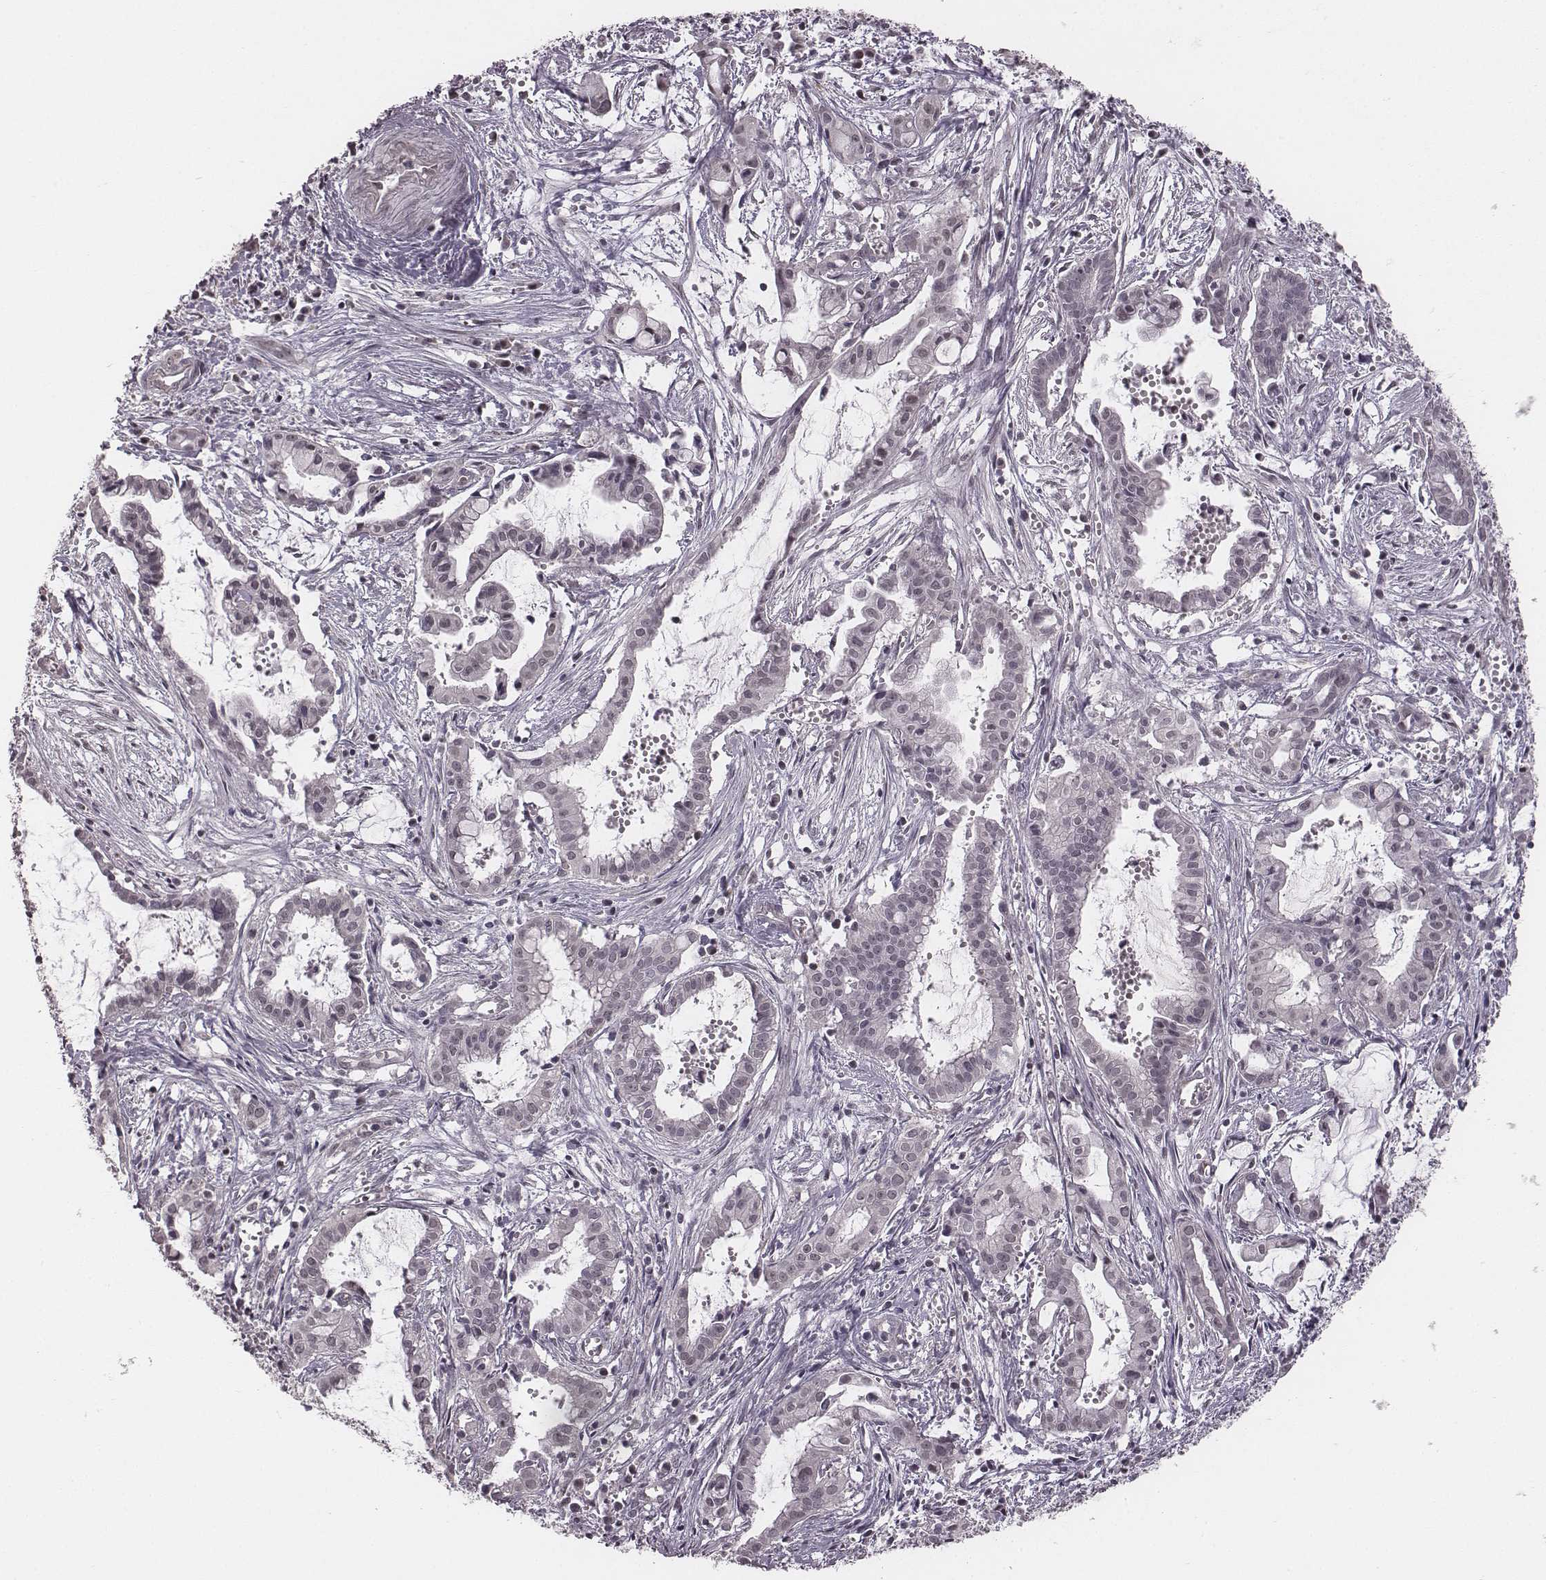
{"staining": {"intensity": "negative", "quantity": "none", "location": "none"}, "tissue": "pancreatic cancer", "cell_type": "Tumor cells", "image_type": "cancer", "snomed": [{"axis": "morphology", "description": "Adenocarcinoma, NOS"}, {"axis": "topography", "description": "Pancreas"}], "caption": "Human pancreatic adenocarcinoma stained for a protein using immunohistochemistry (IHC) exhibits no expression in tumor cells.", "gene": "RPGRIP1", "patient": {"sex": "male", "age": 48}}